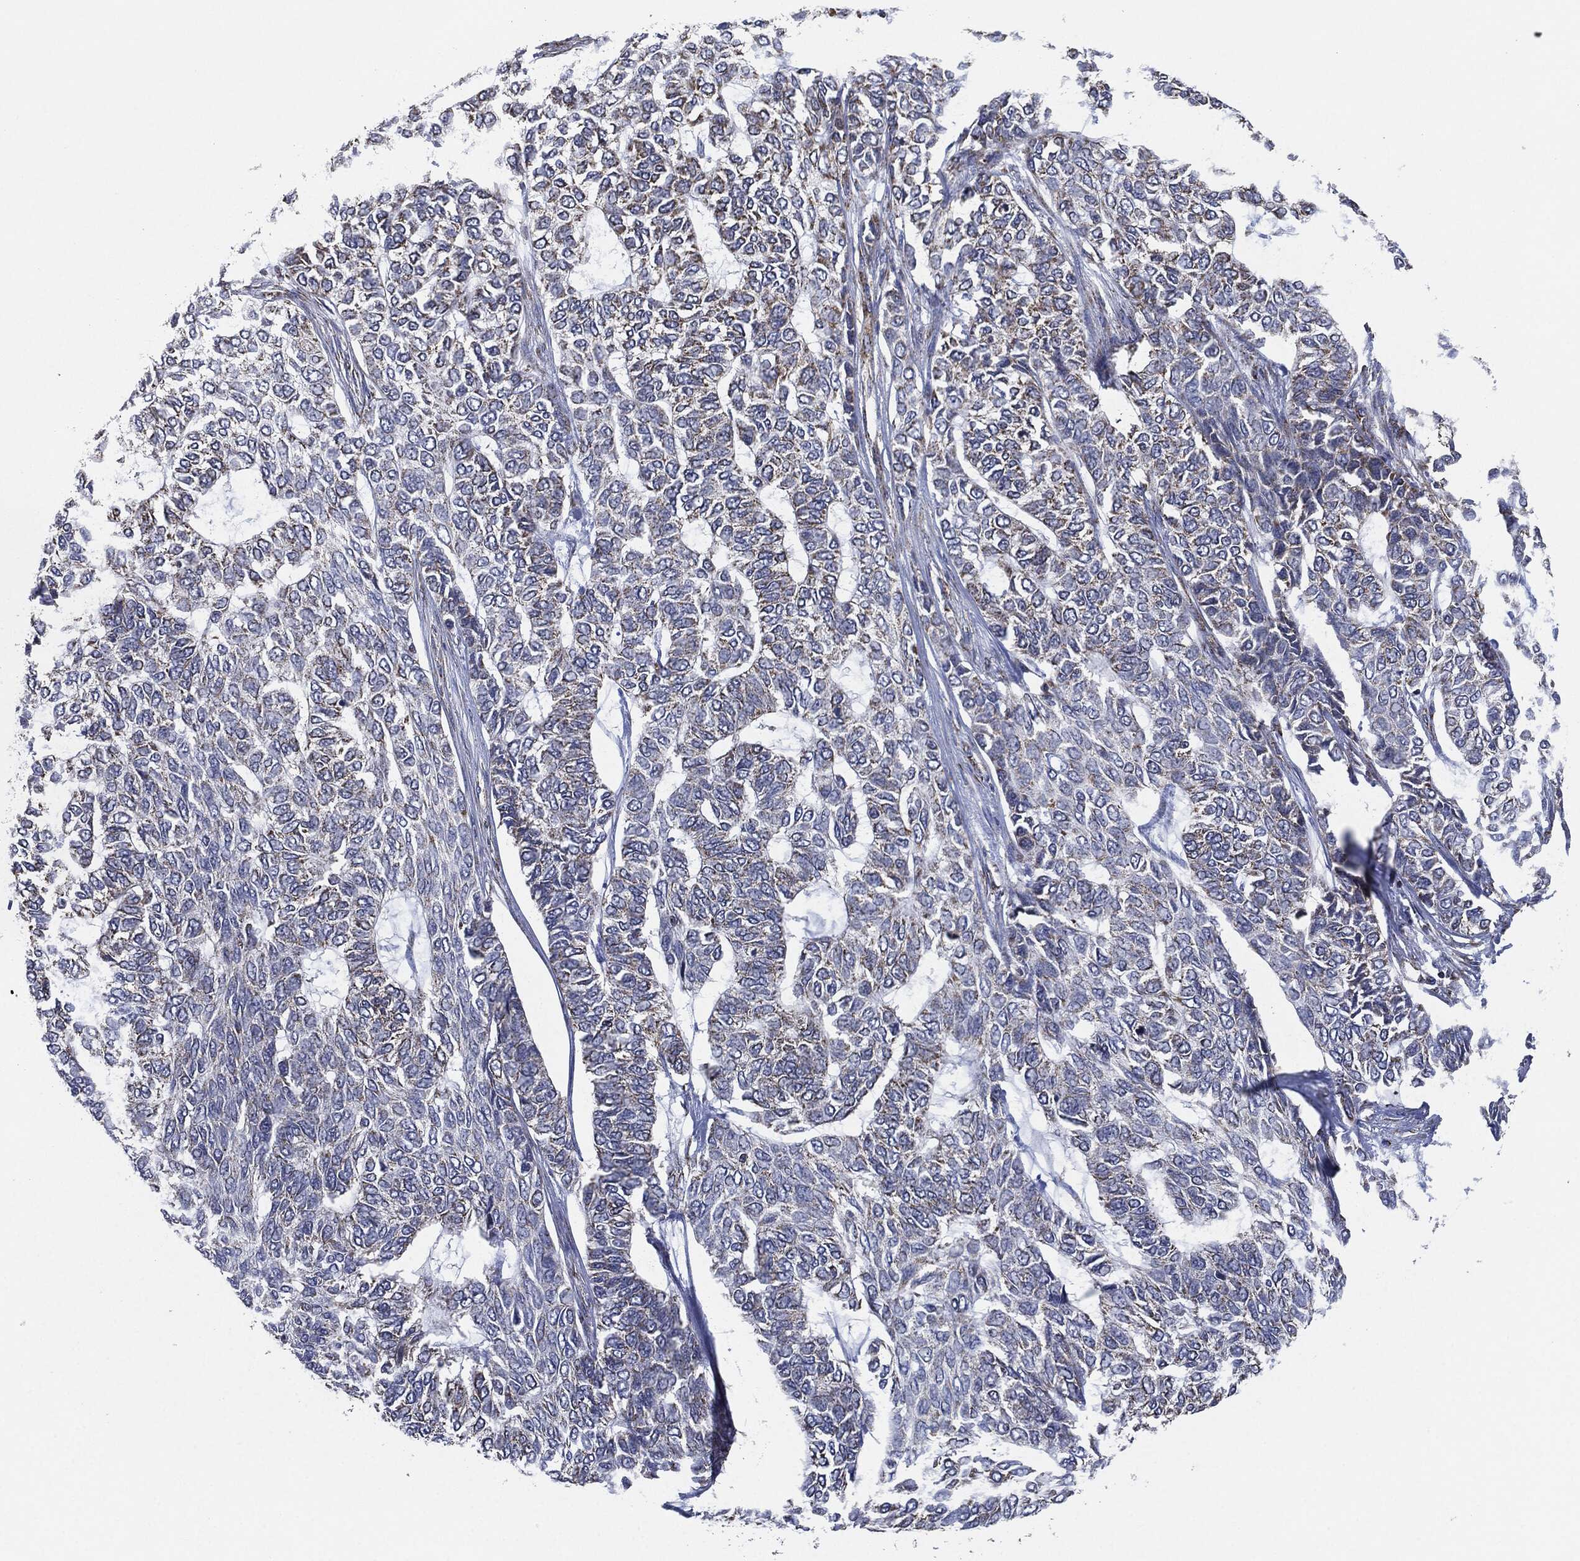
{"staining": {"intensity": "weak", "quantity": "<25%", "location": "cytoplasmic/membranous"}, "tissue": "skin cancer", "cell_type": "Tumor cells", "image_type": "cancer", "snomed": [{"axis": "morphology", "description": "Basal cell carcinoma"}, {"axis": "topography", "description": "Skin"}], "caption": "An image of human skin cancer (basal cell carcinoma) is negative for staining in tumor cells.", "gene": "NDUFV2", "patient": {"sex": "female", "age": 65}}